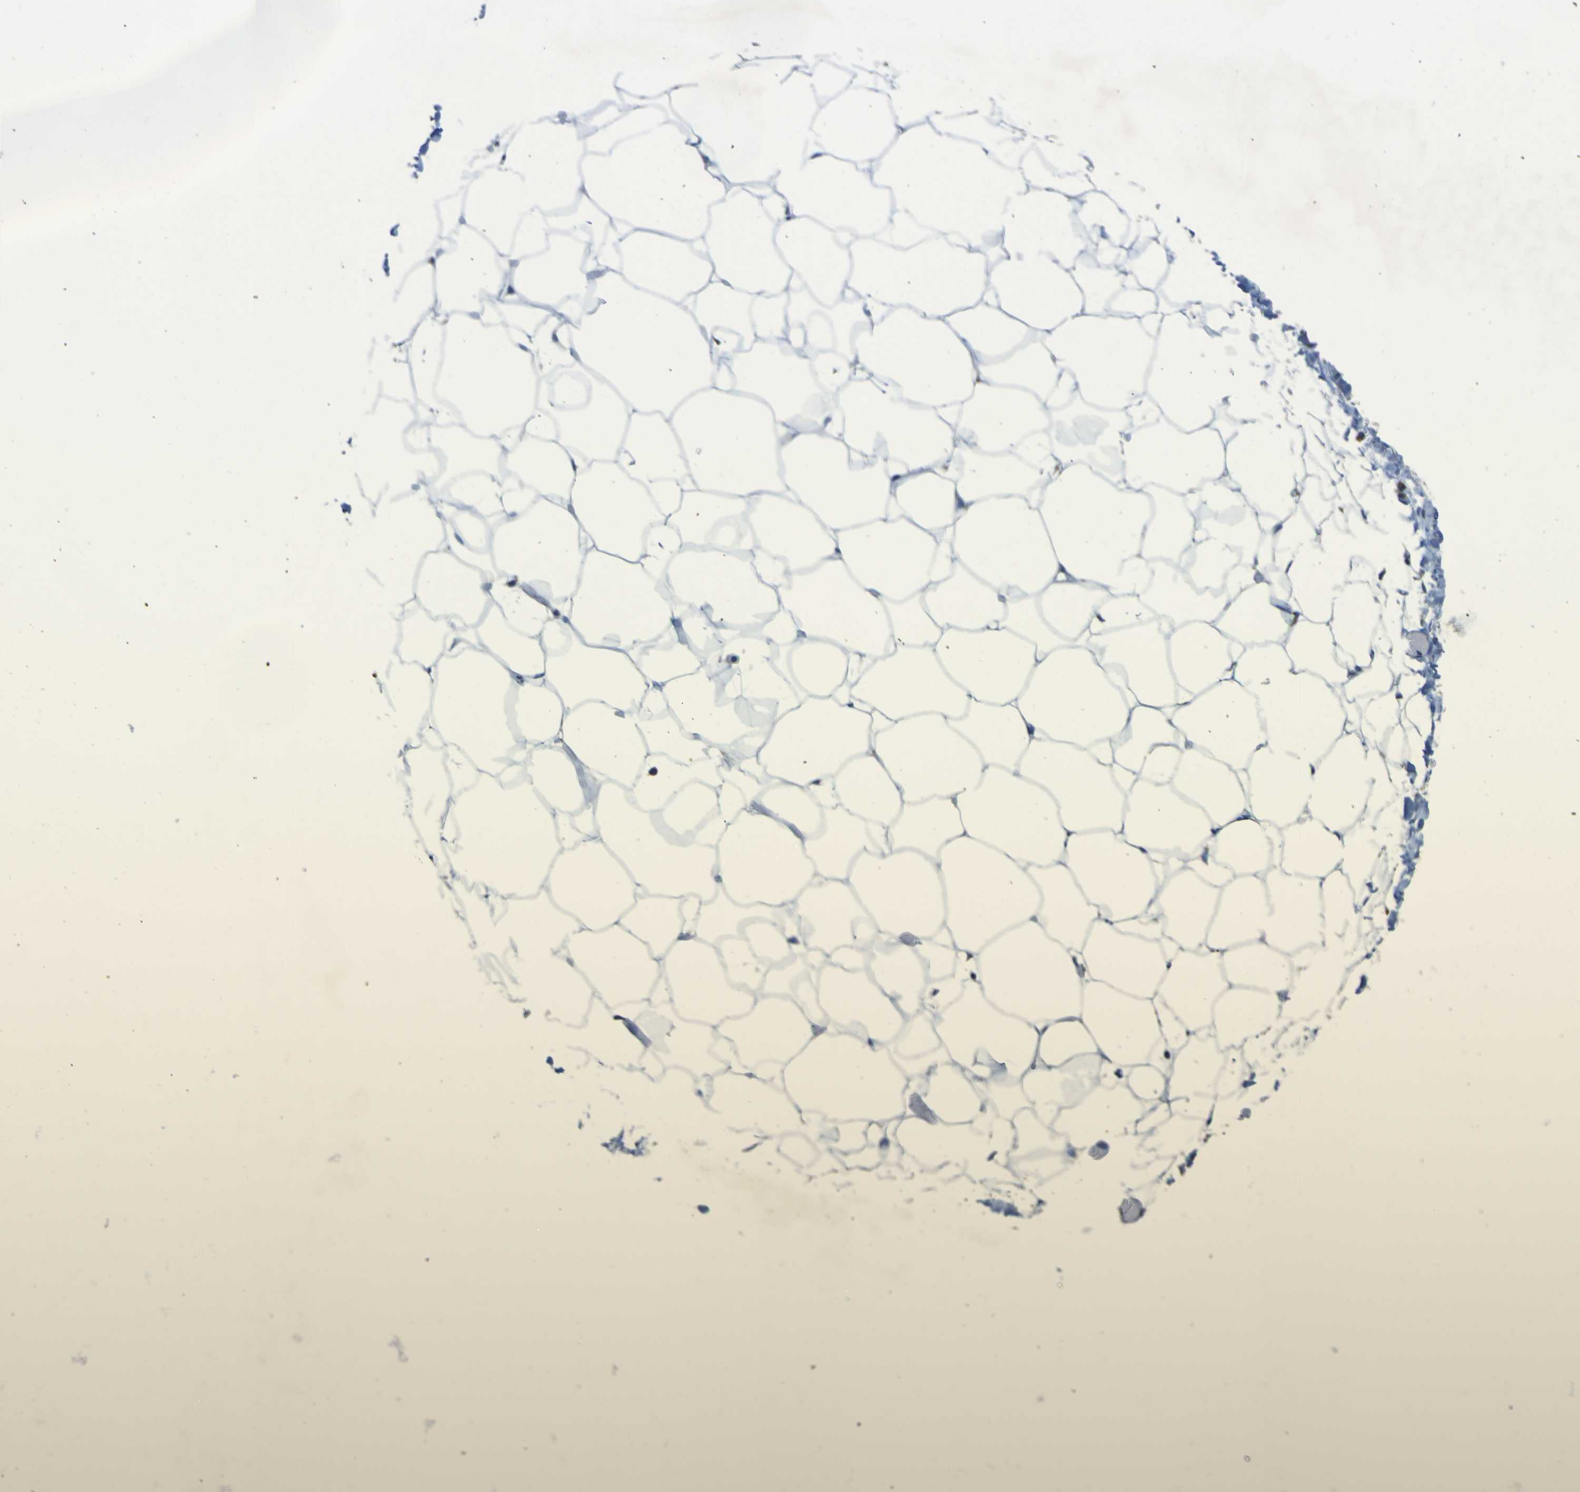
{"staining": {"intensity": "negative", "quantity": "none", "location": "none"}, "tissue": "adipose tissue", "cell_type": "Adipocytes", "image_type": "normal", "snomed": [{"axis": "morphology", "description": "Normal tissue, NOS"}, {"axis": "topography", "description": "Breast"}, {"axis": "topography", "description": "Adipose tissue"}], "caption": "An immunohistochemistry (IHC) micrograph of normal adipose tissue is shown. There is no staining in adipocytes of adipose tissue. (Brightfield microscopy of DAB IHC at high magnification).", "gene": "ALDH18A1", "patient": {"sex": "female", "age": 25}}